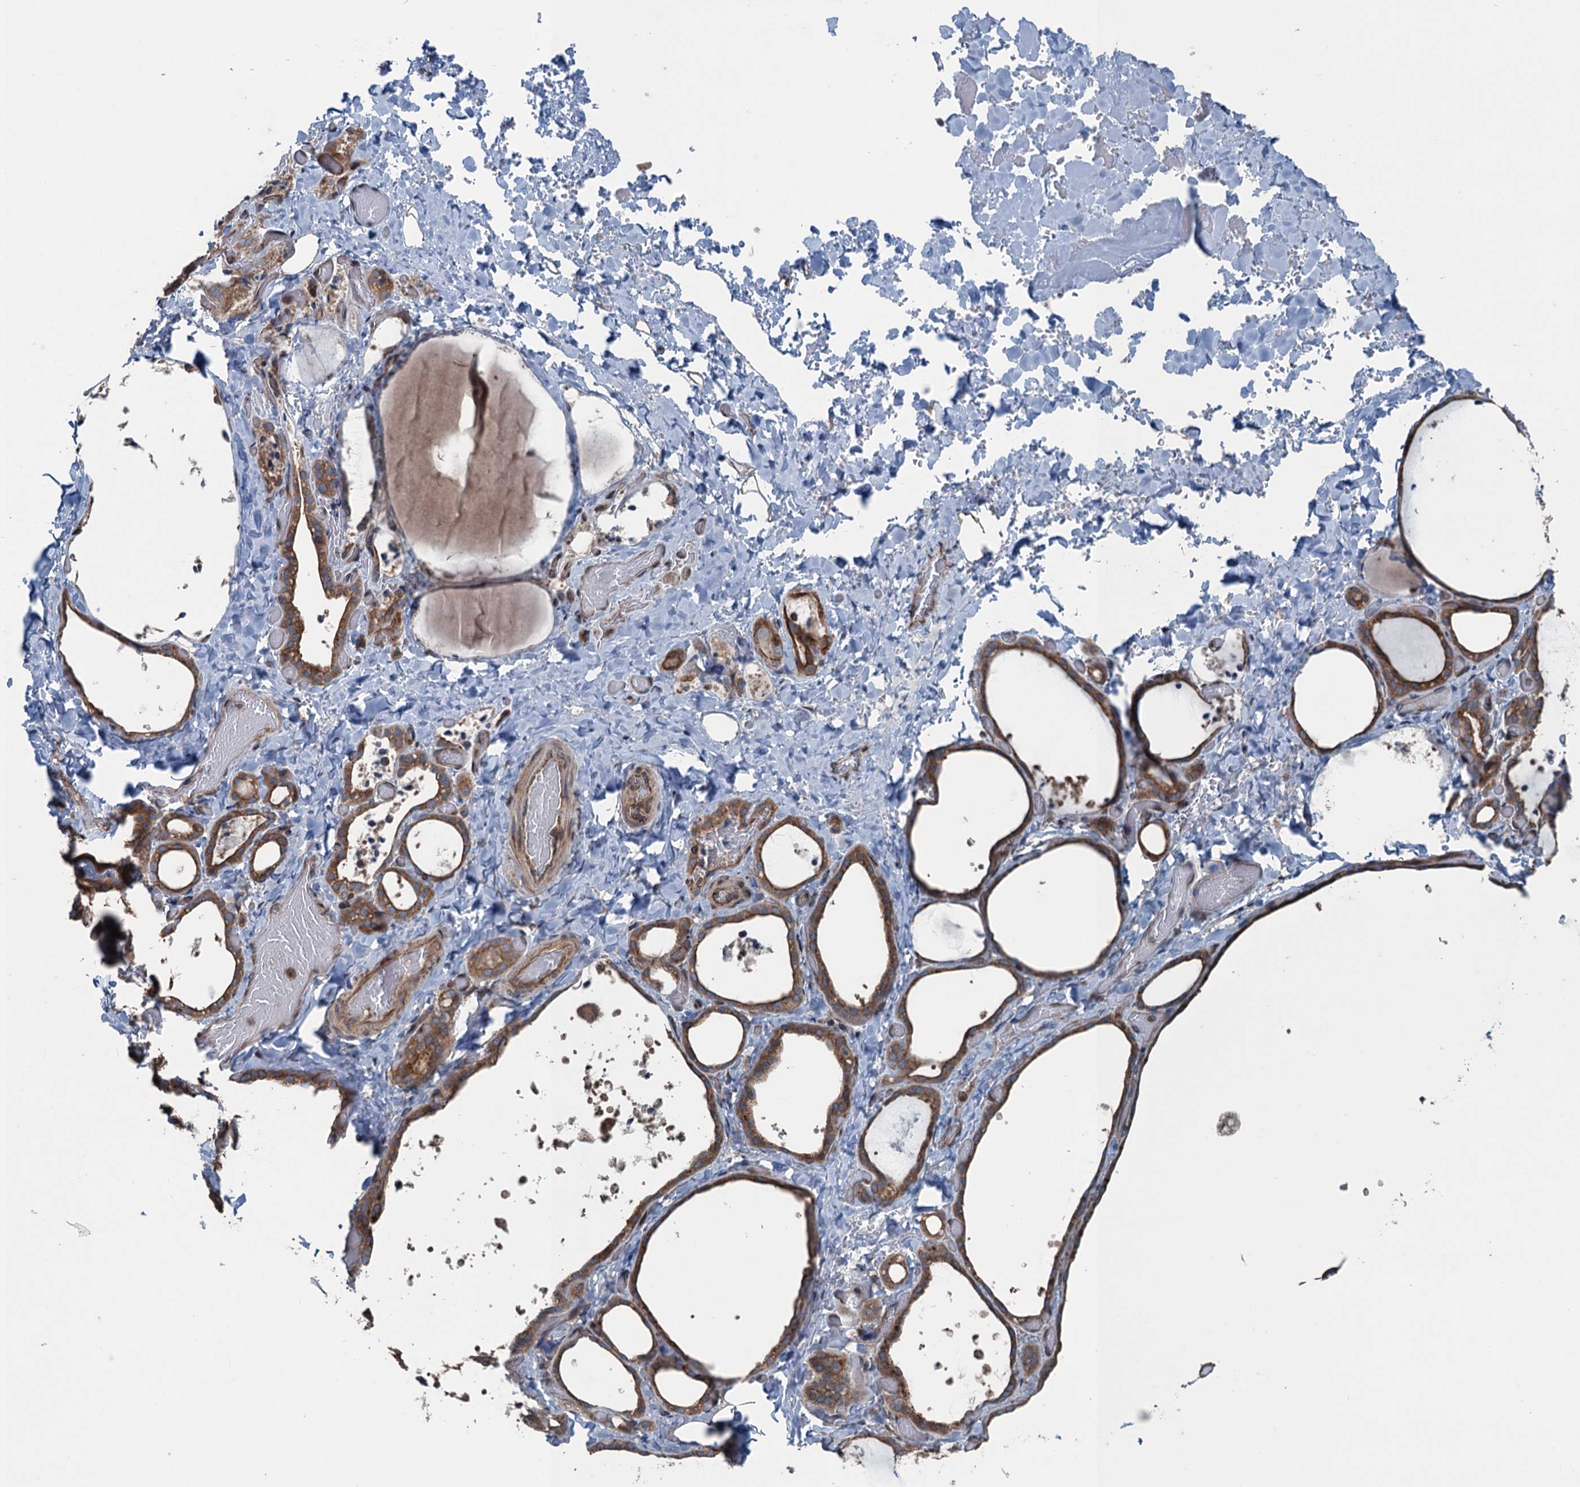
{"staining": {"intensity": "moderate", "quantity": ">75%", "location": "cytoplasmic/membranous"}, "tissue": "thyroid gland", "cell_type": "Glandular cells", "image_type": "normal", "snomed": [{"axis": "morphology", "description": "Normal tissue, NOS"}, {"axis": "topography", "description": "Thyroid gland"}], "caption": "Immunohistochemistry of normal human thyroid gland shows medium levels of moderate cytoplasmic/membranous expression in about >75% of glandular cells.", "gene": "TRAPPC8", "patient": {"sex": "female", "age": 44}}